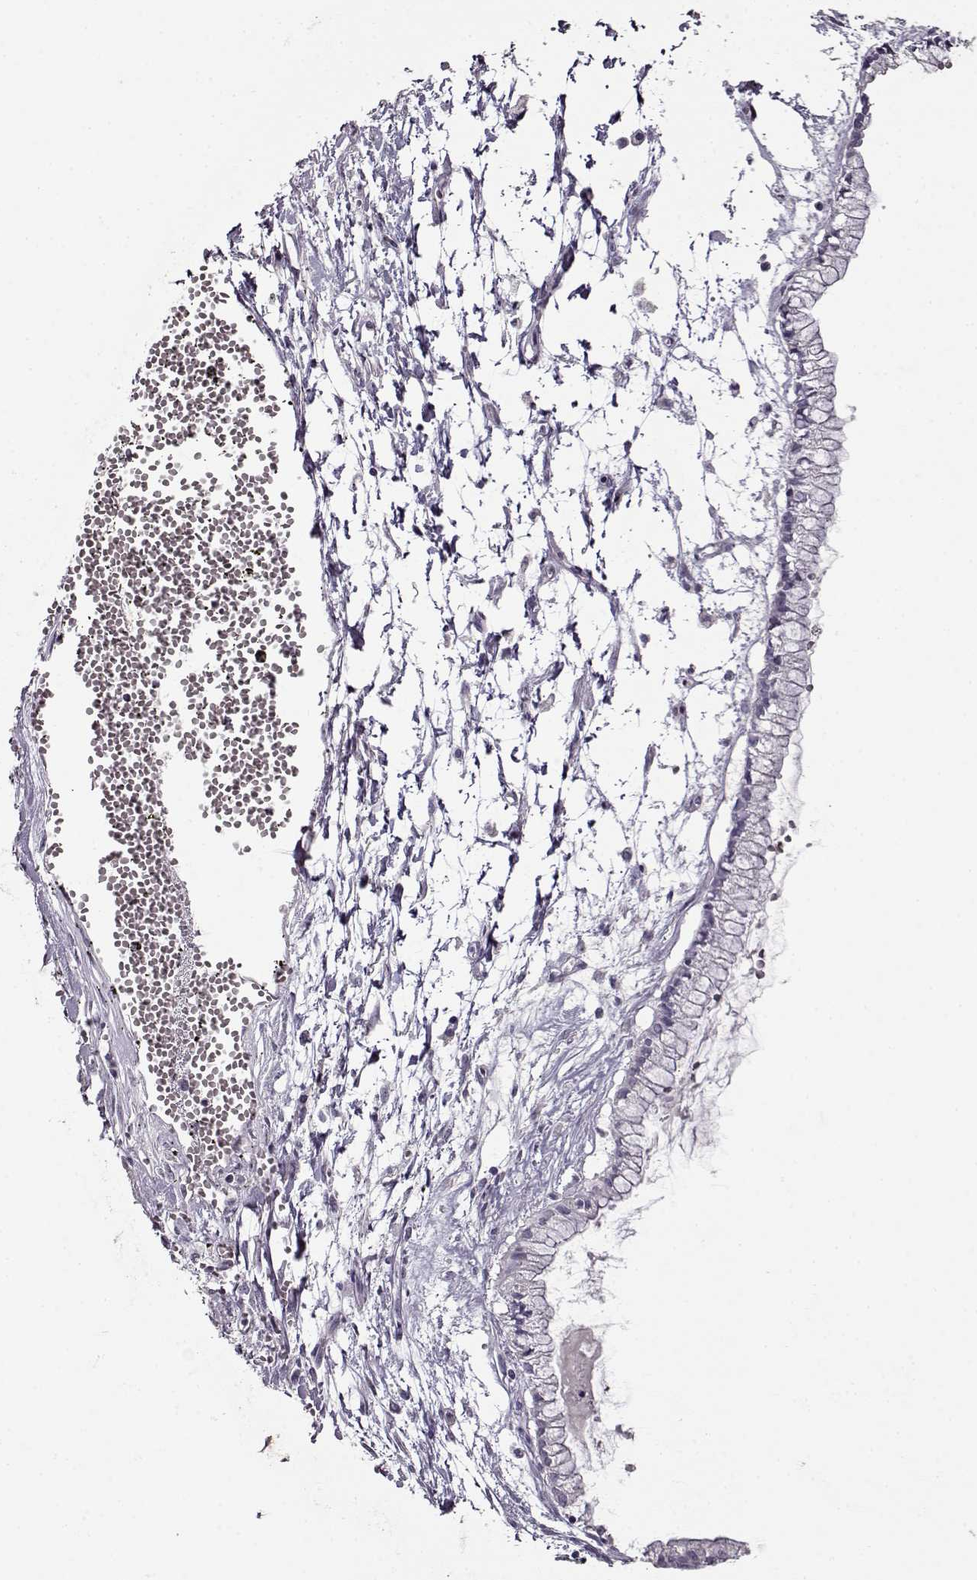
{"staining": {"intensity": "negative", "quantity": "none", "location": "none"}, "tissue": "ovarian cancer", "cell_type": "Tumor cells", "image_type": "cancer", "snomed": [{"axis": "morphology", "description": "Cystadenocarcinoma, mucinous, NOS"}, {"axis": "topography", "description": "Ovary"}], "caption": "Photomicrograph shows no significant protein expression in tumor cells of ovarian cancer (mucinous cystadenocarcinoma).", "gene": "FSHB", "patient": {"sex": "female", "age": 67}}